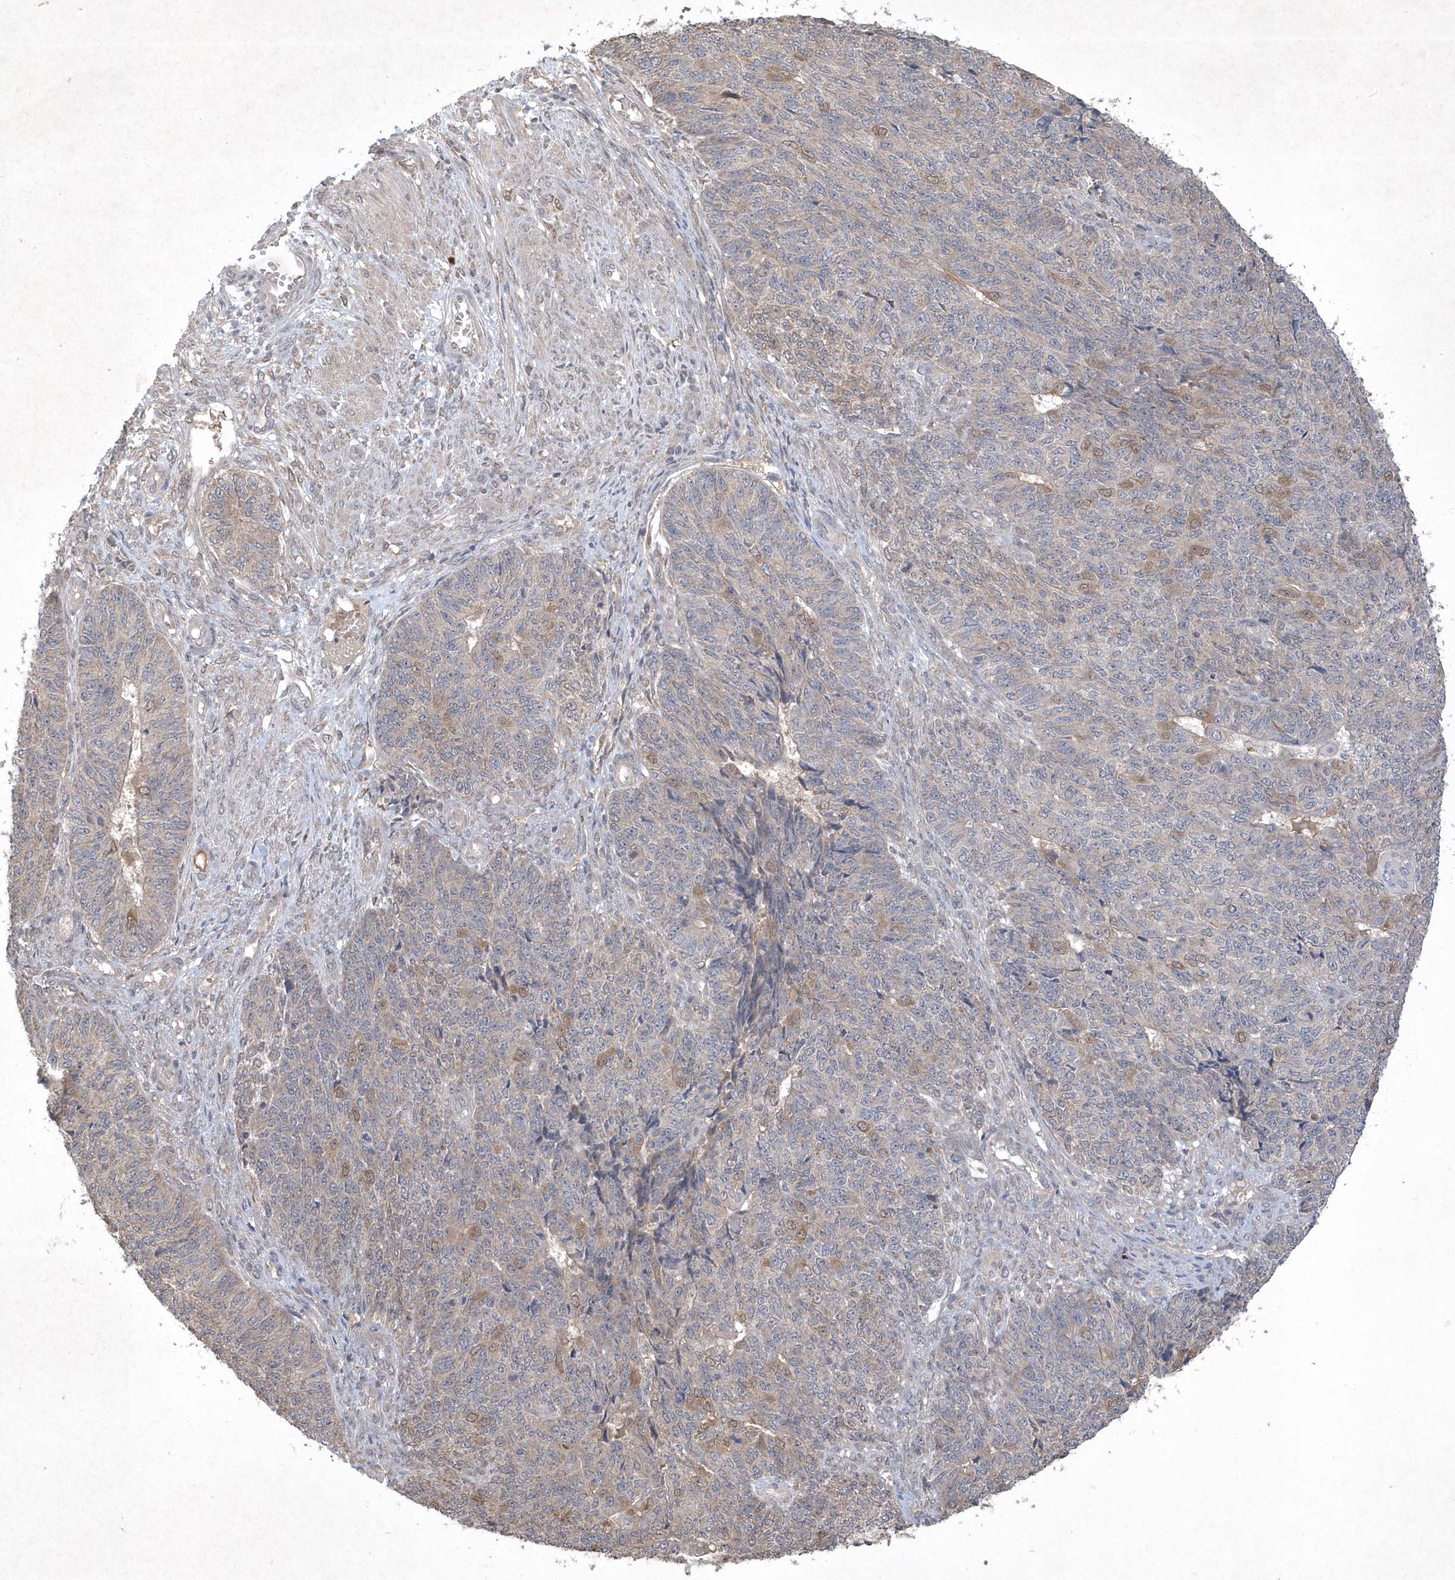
{"staining": {"intensity": "negative", "quantity": "none", "location": "none"}, "tissue": "endometrial cancer", "cell_type": "Tumor cells", "image_type": "cancer", "snomed": [{"axis": "morphology", "description": "Adenocarcinoma, NOS"}, {"axis": "topography", "description": "Endometrium"}], "caption": "Micrograph shows no protein expression in tumor cells of endometrial cancer tissue.", "gene": "AKR7A2", "patient": {"sex": "female", "age": 32}}